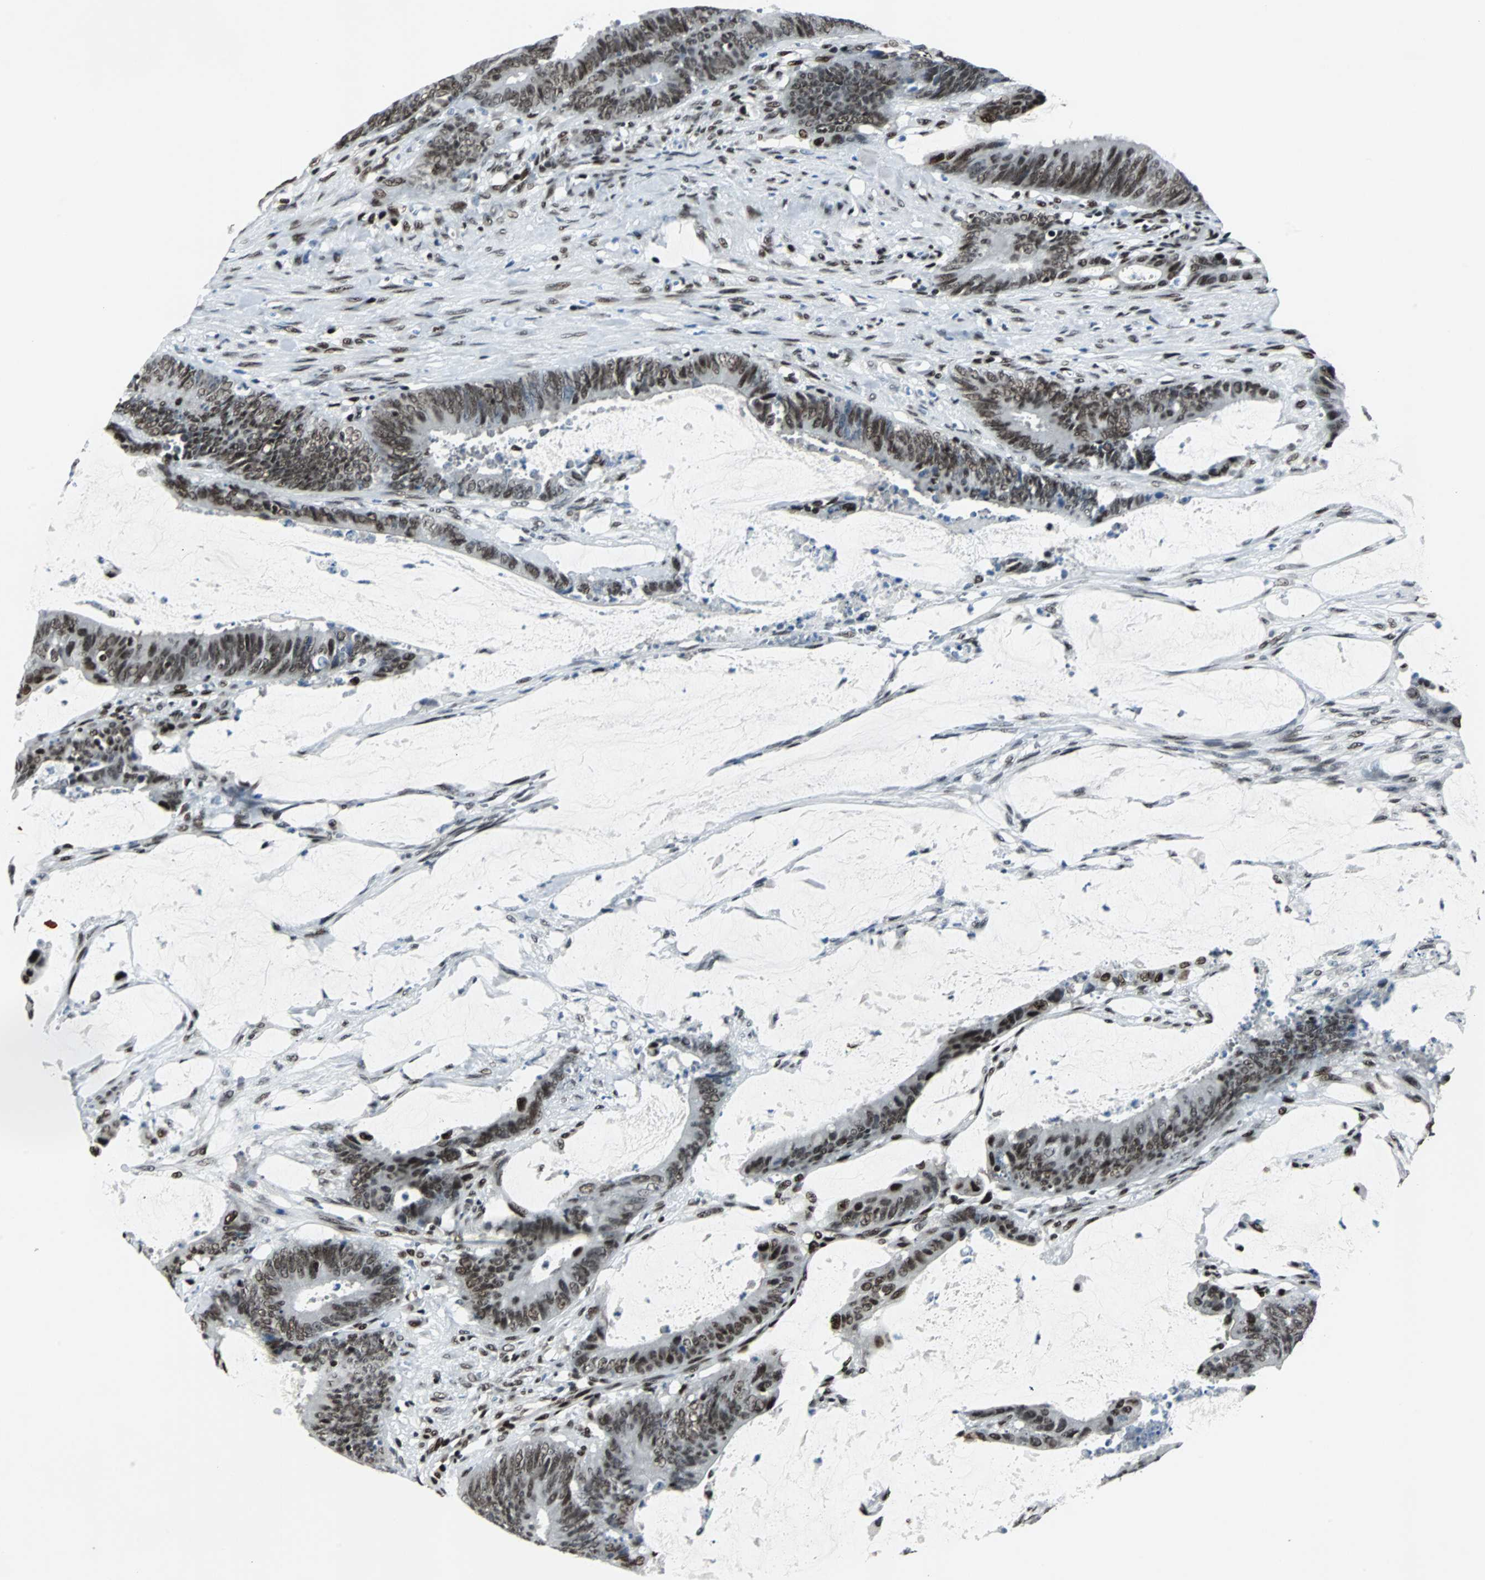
{"staining": {"intensity": "strong", "quantity": "25%-75%", "location": "nuclear"}, "tissue": "colorectal cancer", "cell_type": "Tumor cells", "image_type": "cancer", "snomed": [{"axis": "morphology", "description": "Adenocarcinoma, NOS"}, {"axis": "topography", "description": "Rectum"}], "caption": "Tumor cells reveal high levels of strong nuclear expression in approximately 25%-75% of cells in human colorectal cancer.", "gene": "MEF2D", "patient": {"sex": "female", "age": 66}}